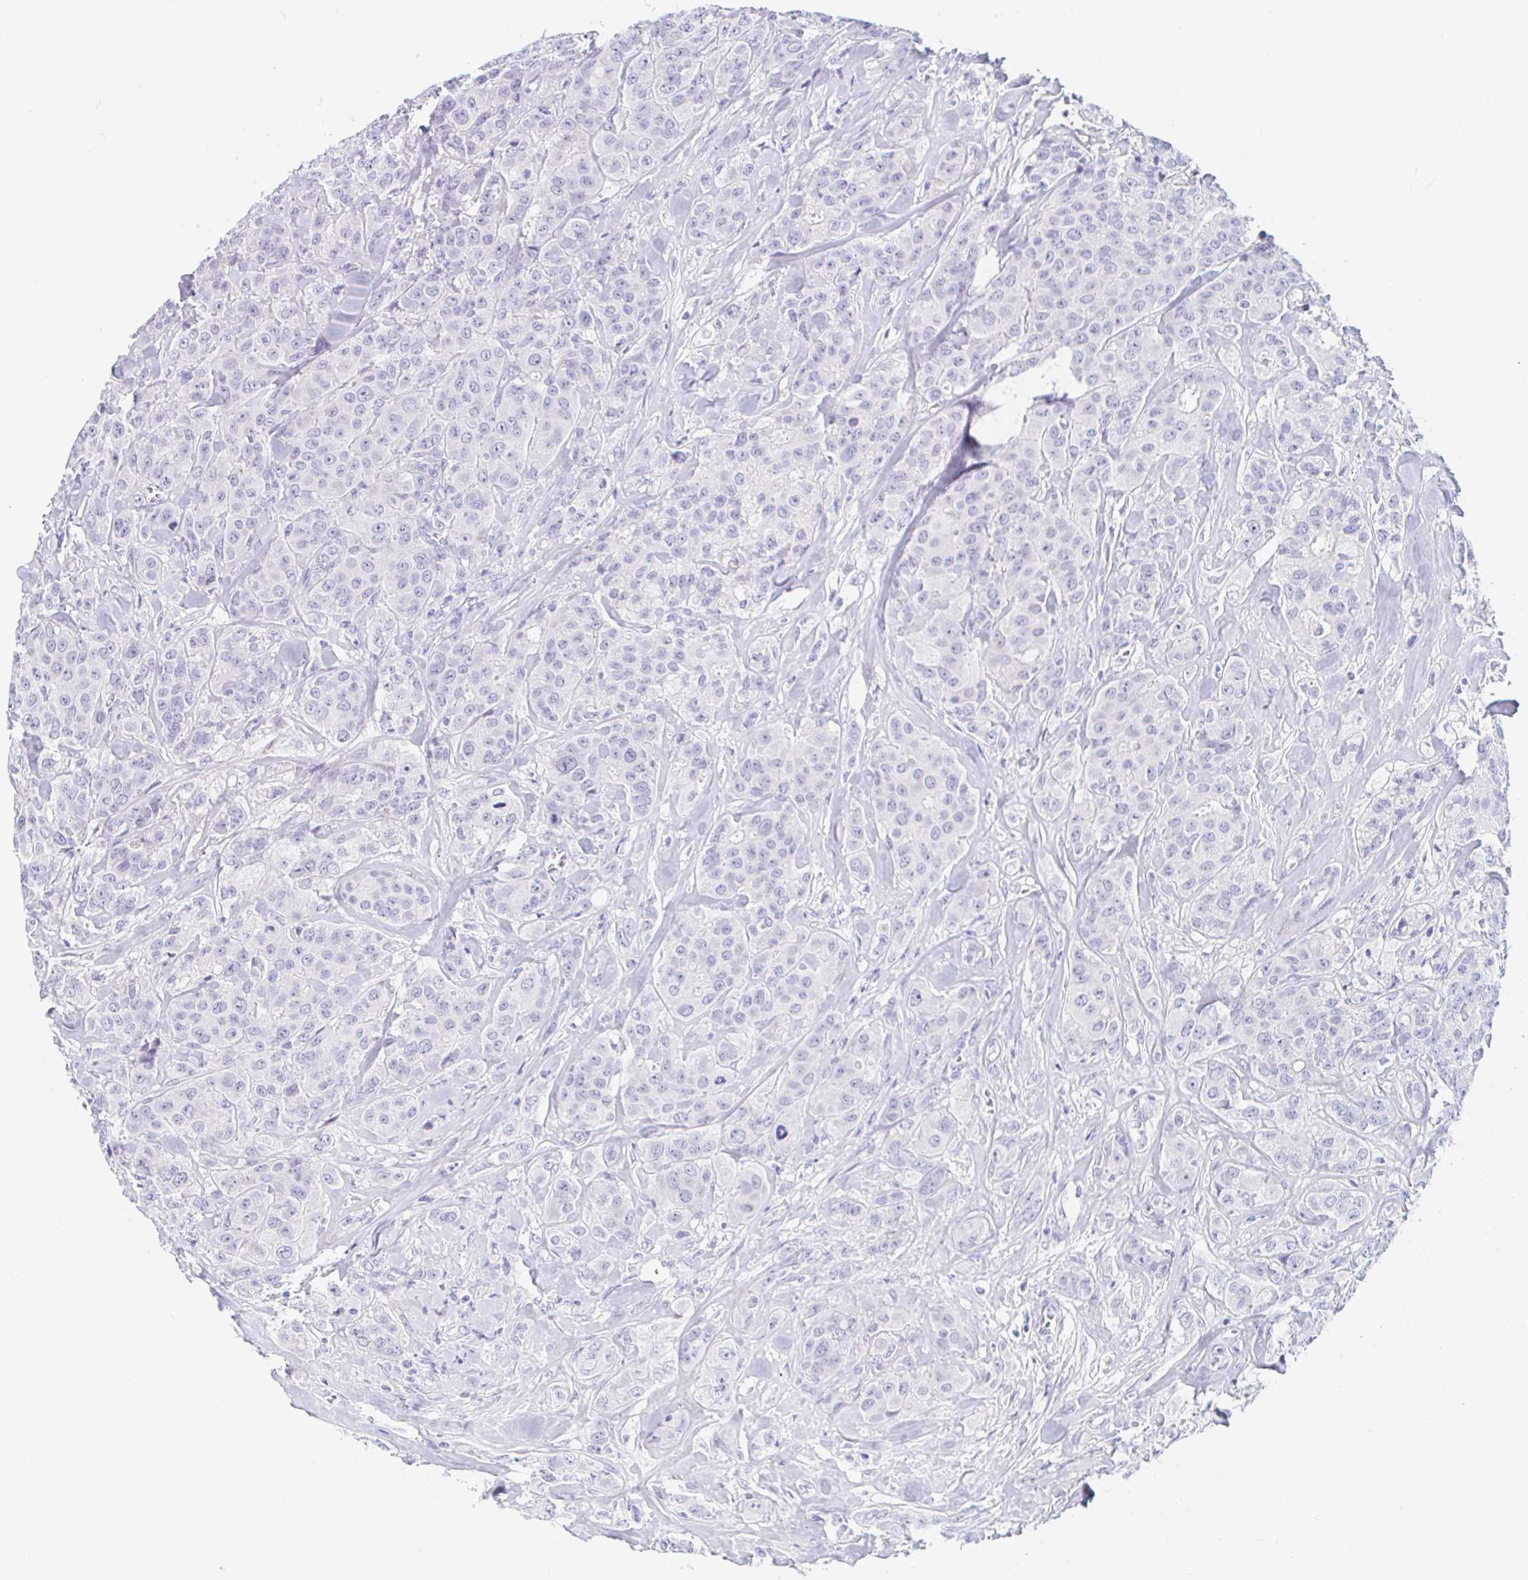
{"staining": {"intensity": "negative", "quantity": "none", "location": "none"}, "tissue": "breast cancer", "cell_type": "Tumor cells", "image_type": "cancer", "snomed": [{"axis": "morphology", "description": "Normal tissue, NOS"}, {"axis": "morphology", "description": "Duct carcinoma"}, {"axis": "topography", "description": "Breast"}], "caption": "Tumor cells show no significant protein expression in breast cancer.", "gene": "TEX44", "patient": {"sex": "female", "age": 43}}